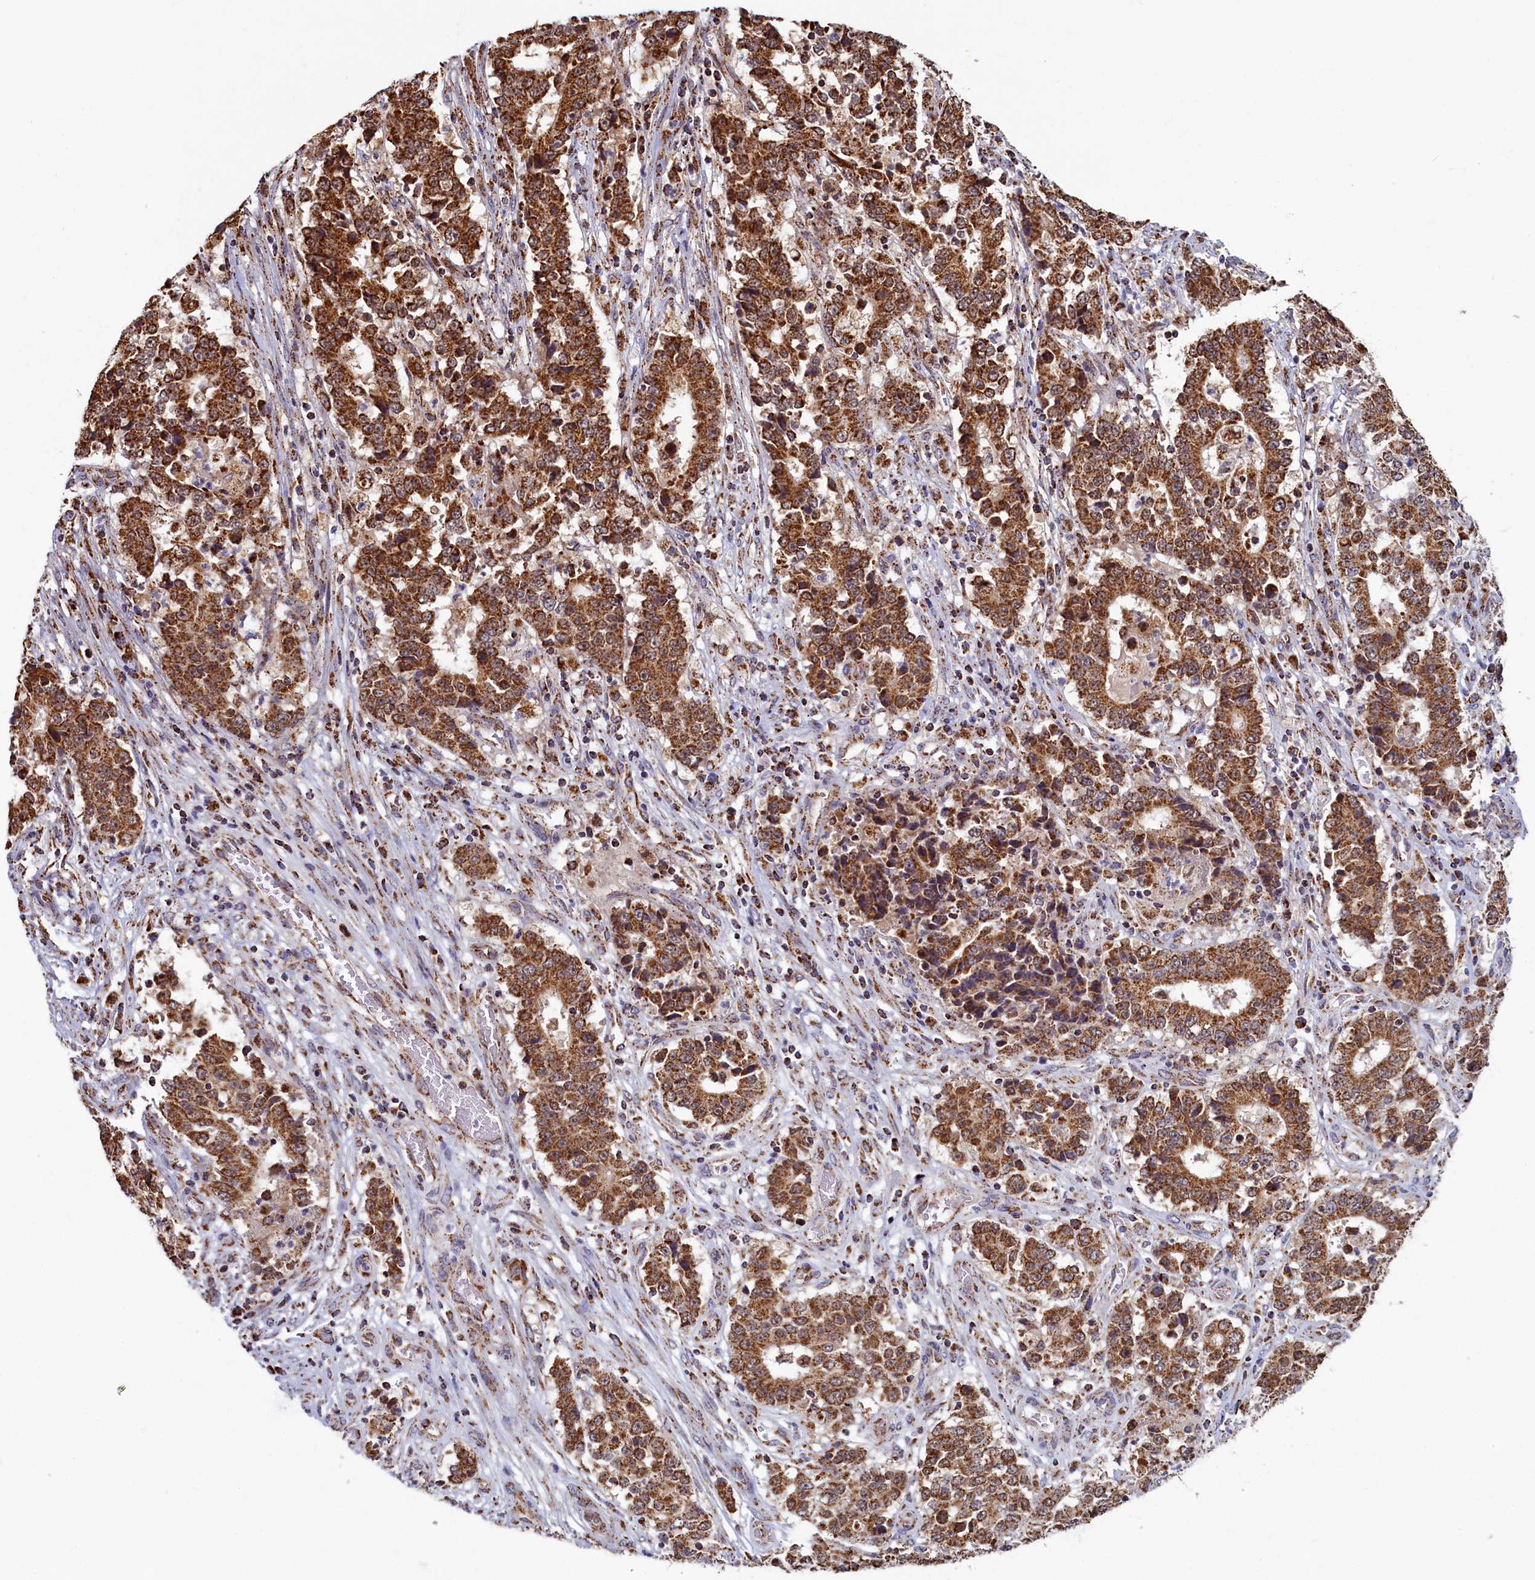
{"staining": {"intensity": "strong", "quantity": ">75%", "location": "cytoplasmic/membranous"}, "tissue": "stomach cancer", "cell_type": "Tumor cells", "image_type": "cancer", "snomed": [{"axis": "morphology", "description": "Adenocarcinoma, NOS"}, {"axis": "topography", "description": "Stomach"}], "caption": "Immunohistochemistry of stomach adenocarcinoma demonstrates high levels of strong cytoplasmic/membranous staining in about >75% of tumor cells.", "gene": "SPR", "patient": {"sex": "male", "age": 59}}